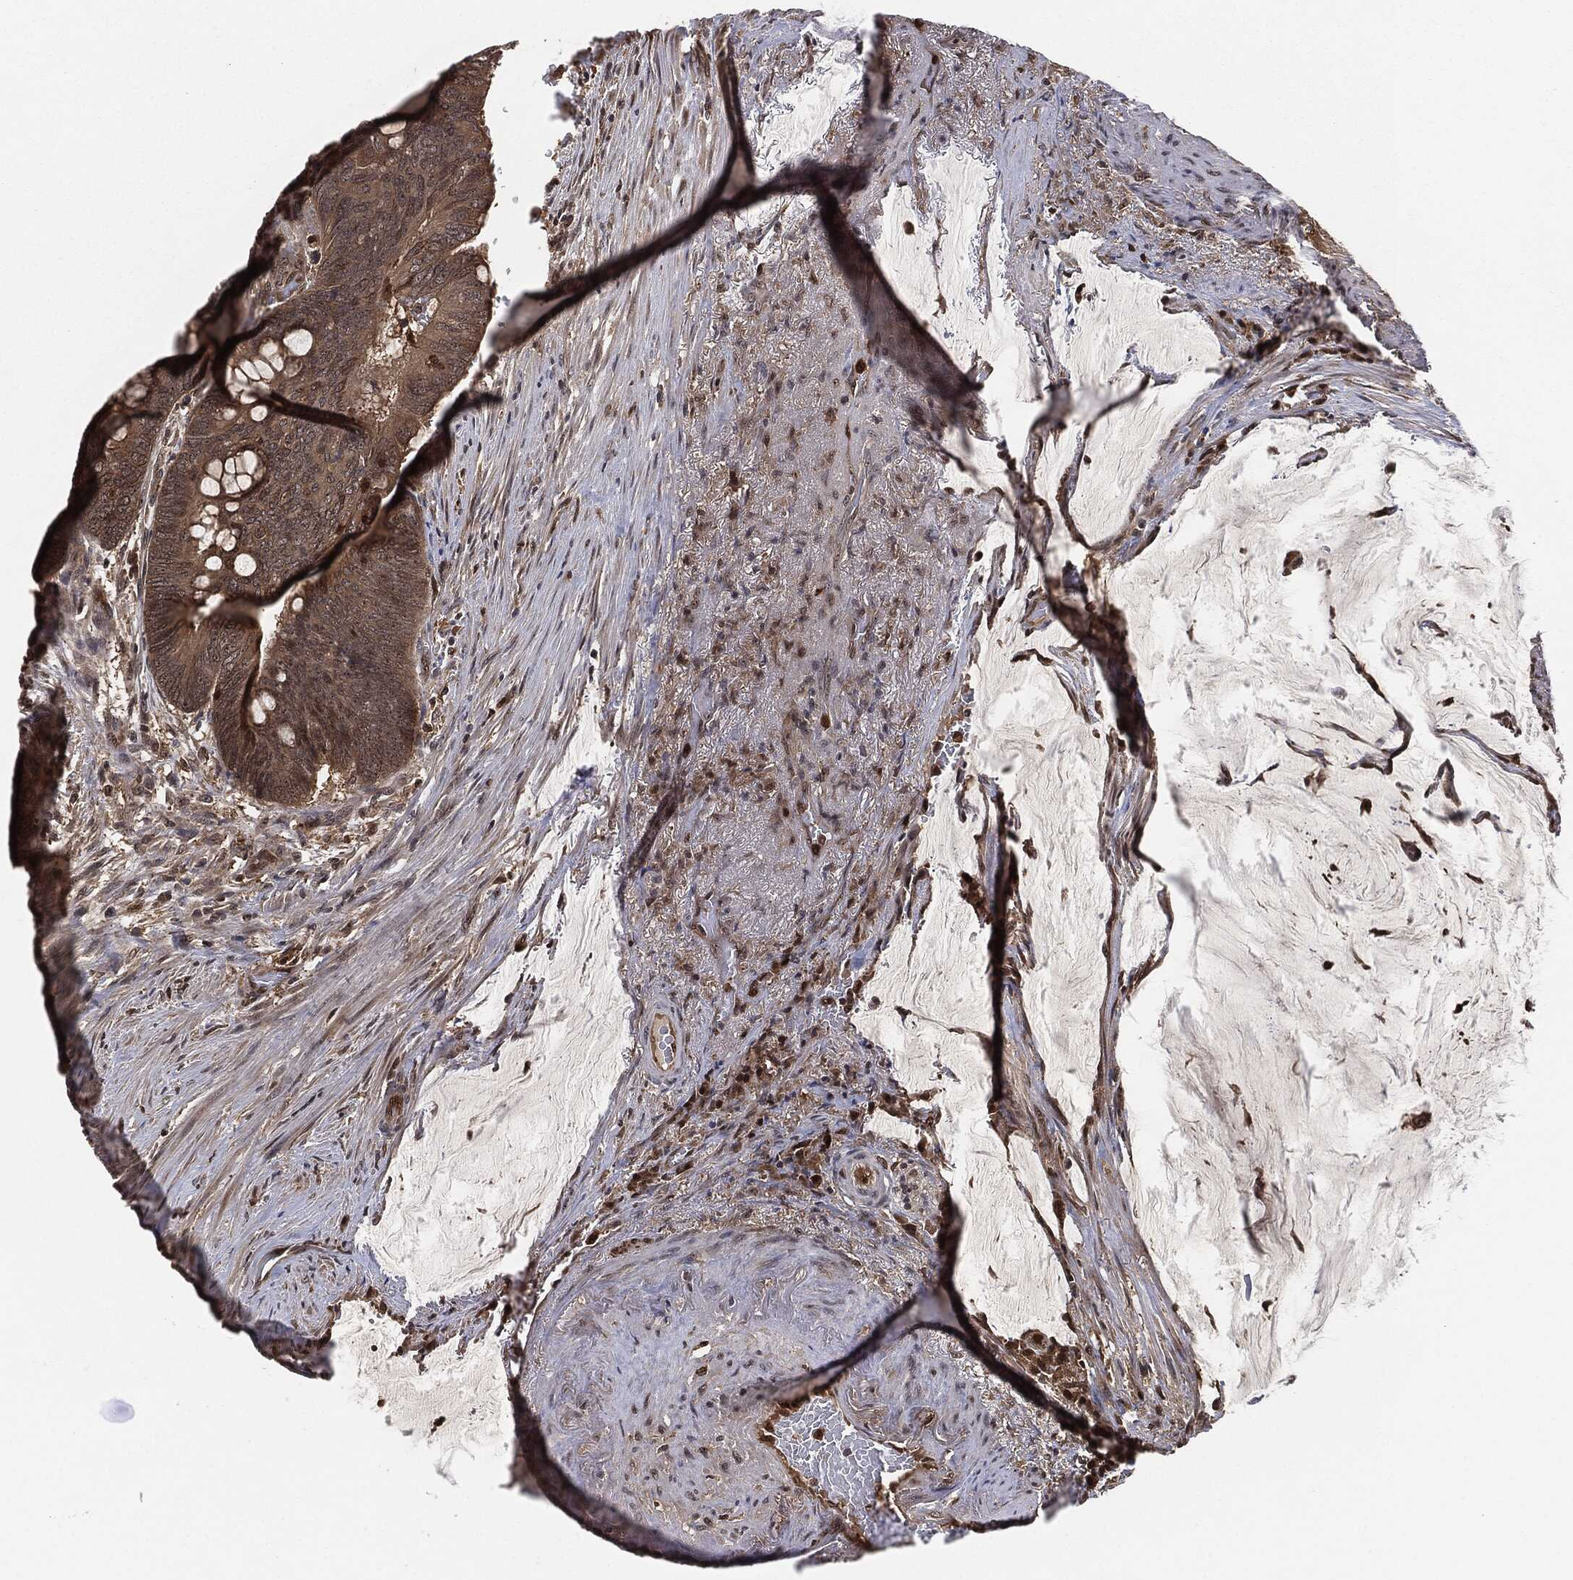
{"staining": {"intensity": "weak", "quantity": "25%-75%", "location": "cytoplasmic/membranous"}, "tissue": "colorectal cancer", "cell_type": "Tumor cells", "image_type": "cancer", "snomed": [{"axis": "morphology", "description": "Normal tissue, NOS"}, {"axis": "morphology", "description": "Adenocarcinoma, NOS"}, {"axis": "topography", "description": "Rectum"}], "caption": "Colorectal adenocarcinoma tissue displays weak cytoplasmic/membranous expression in about 25%-75% of tumor cells, visualized by immunohistochemistry. Ihc stains the protein in brown and the nuclei are stained blue.", "gene": "CAPRIN2", "patient": {"sex": "male", "age": 92}}